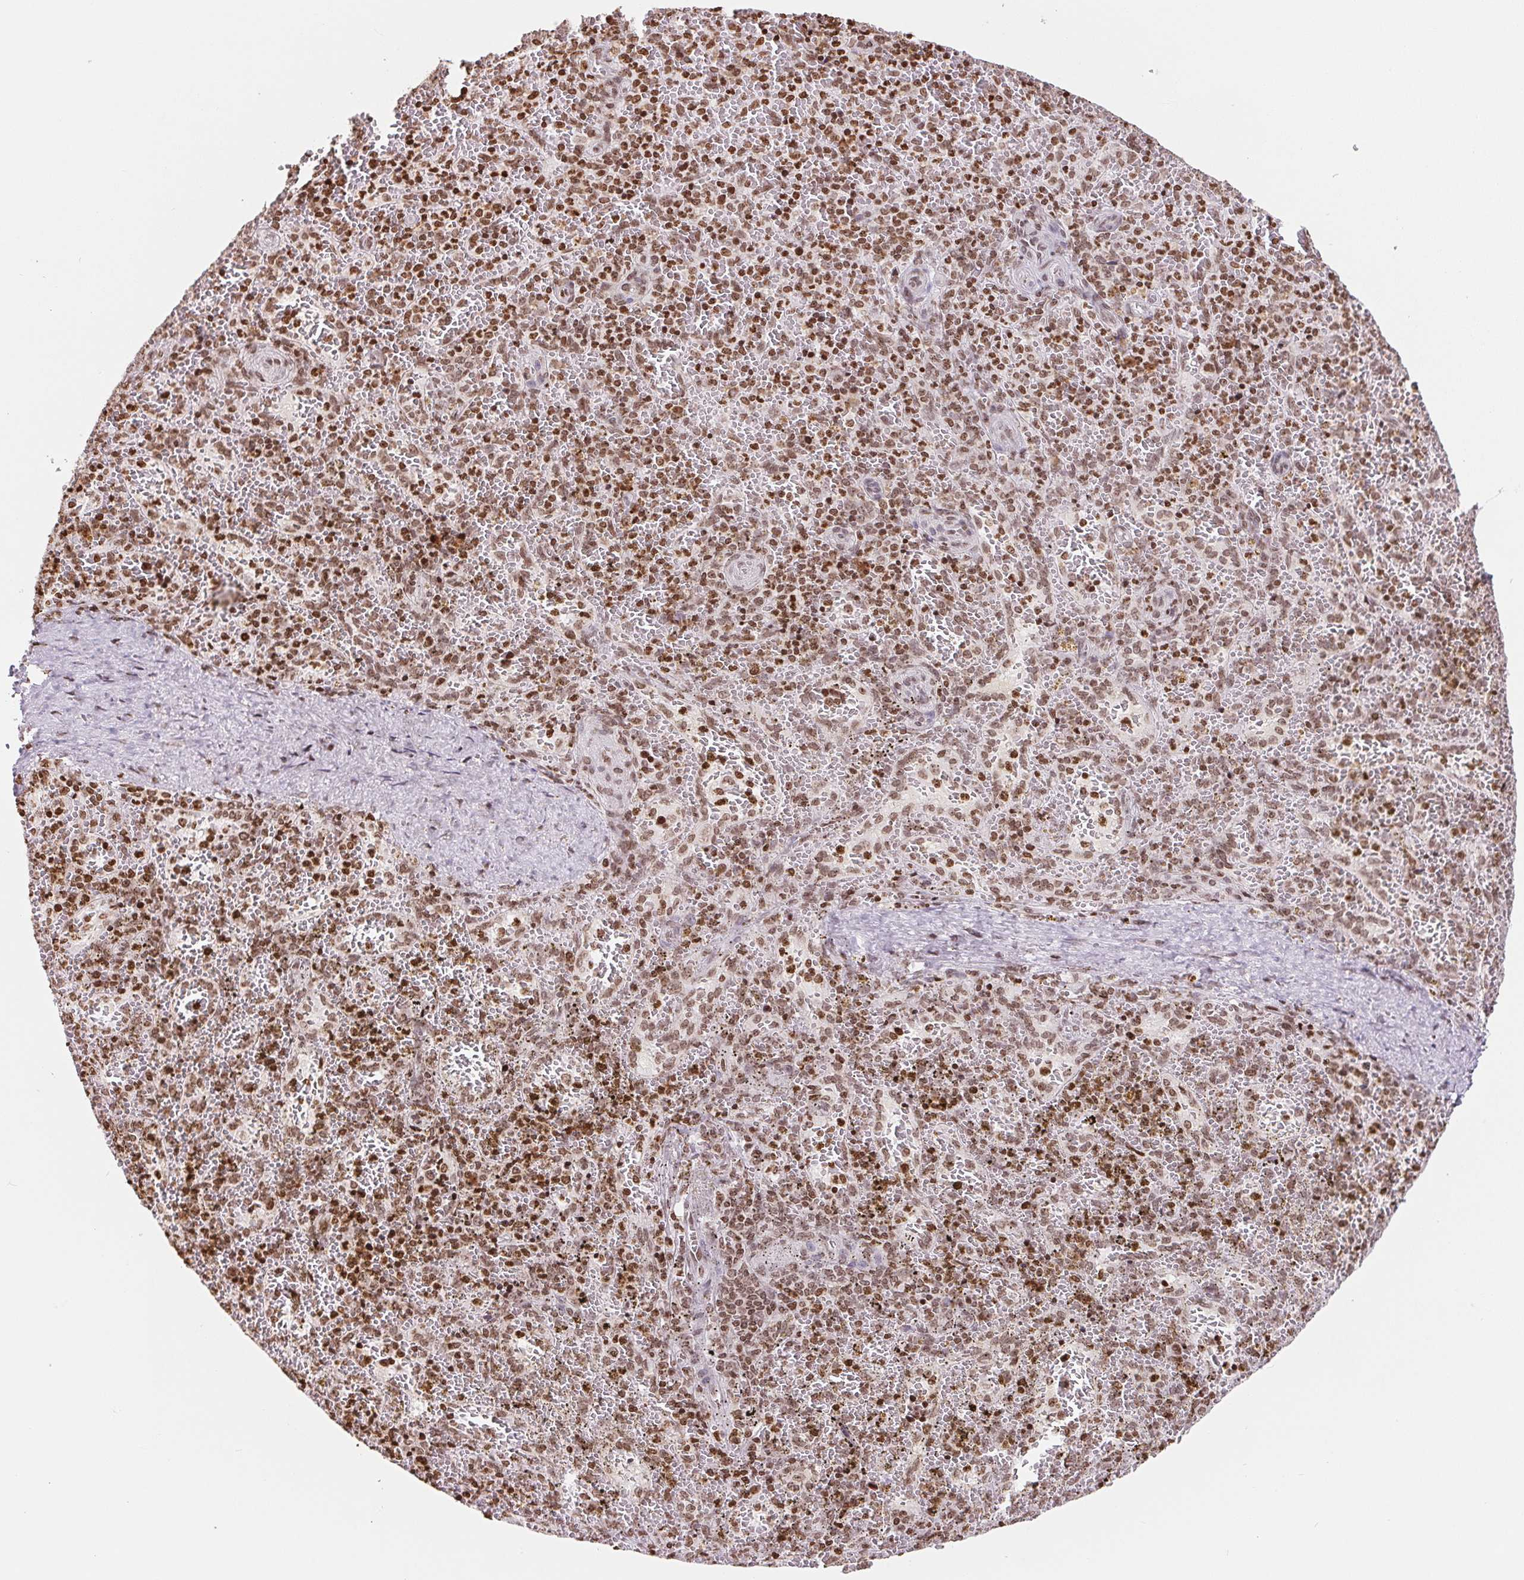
{"staining": {"intensity": "moderate", "quantity": ">75%", "location": "nuclear"}, "tissue": "spleen", "cell_type": "Cells in red pulp", "image_type": "normal", "snomed": [{"axis": "morphology", "description": "Normal tissue, NOS"}, {"axis": "topography", "description": "Spleen"}], "caption": "DAB (3,3'-diaminobenzidine) immunohistochemical staining of normal spleen reveals moderate nuclear protein staining in approximately >75% of cells in red pulp. (DAB IHC, brown staining for protein, blue staining for nuclei).", "gene": "SMIM12", "patient": {"sex": "female", "age": 50}}